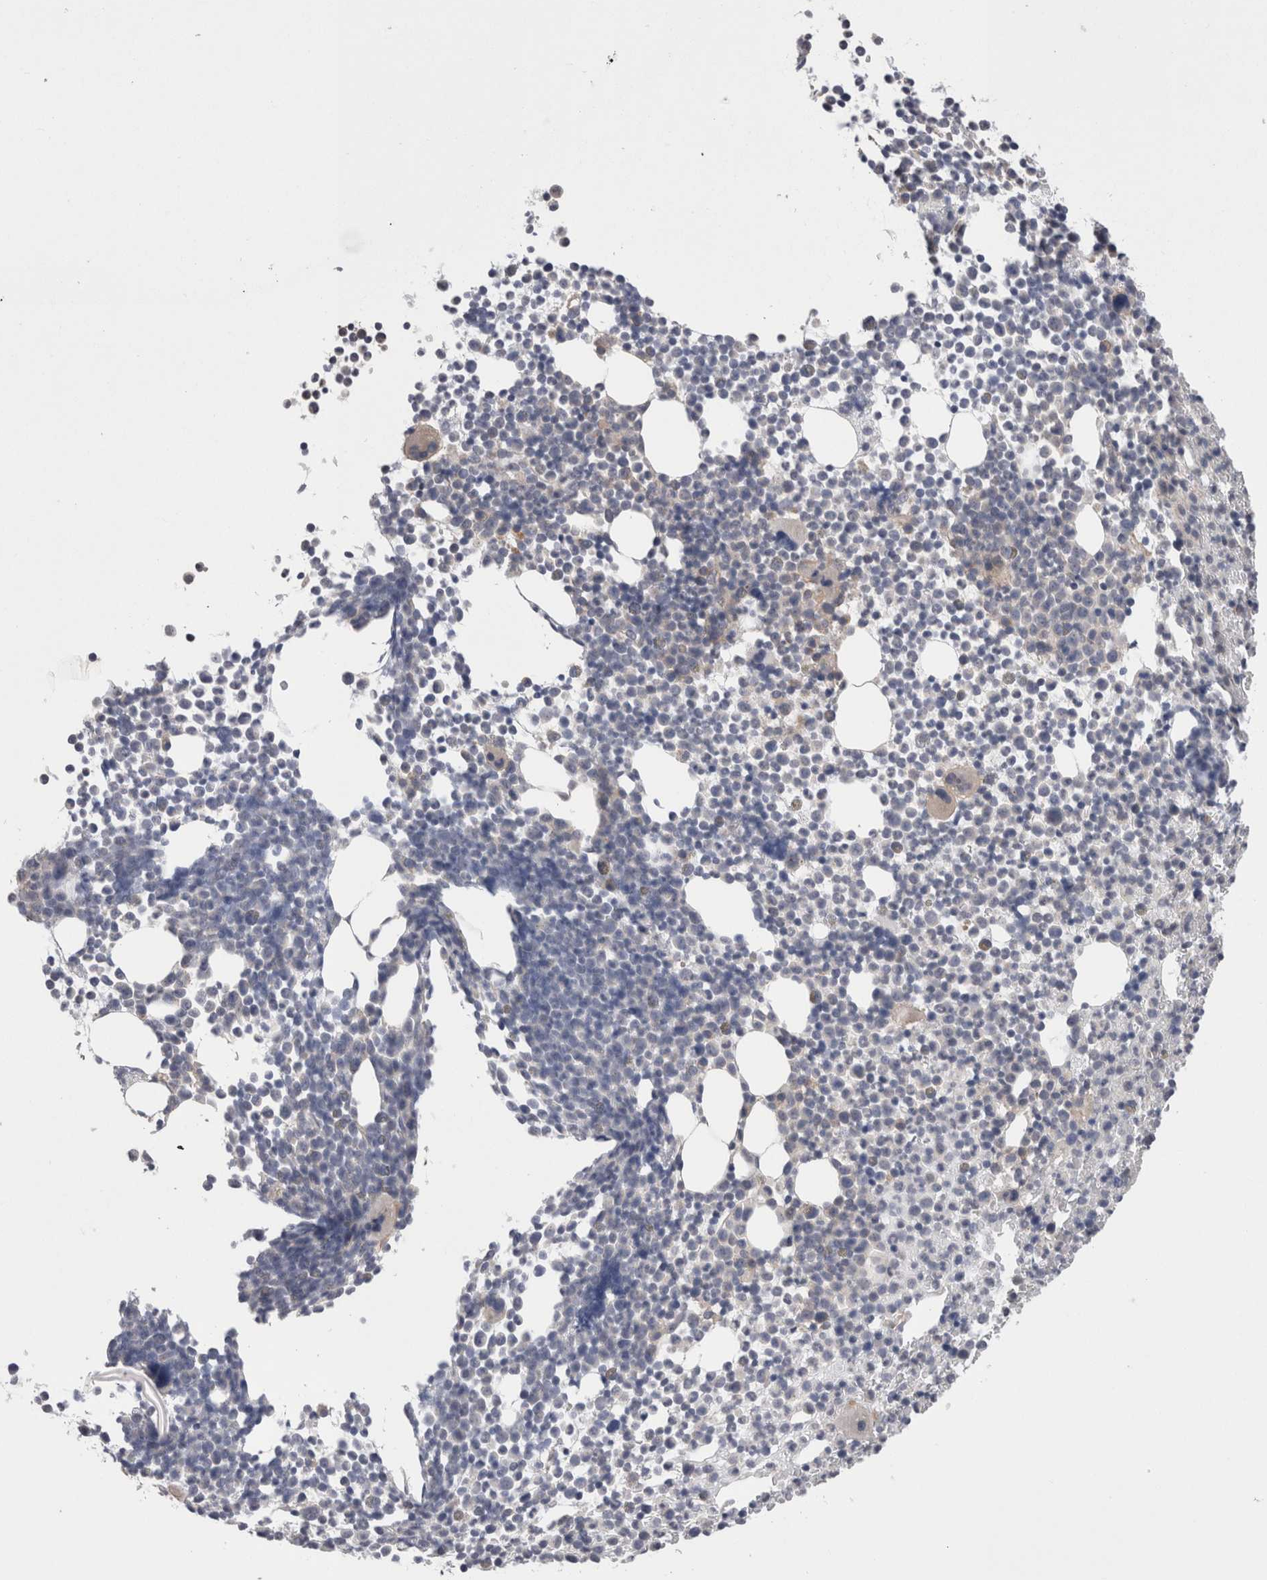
{"staining": {"intensity": "weak", "quantity": "<25%", "location": "cytoplasmic/membranous"}, "tissue": "bone marrow", "cell_type": "Hematopoietic cells", "image_type": "normal", "snomed": [{"axis": "morphology", "description": "Normal tissue, NOS"}, {"axis": "morphology", "description": "Inflammation, NOS"}, {"axis": "topography", "description": "Bone marrow"}], "caption": "Immunohistochemistry image of normal human bone marrow stained for a protein (brown), which shows no positivity in hematopoietic cells.", "gene": "DCTN6", "patient": {"sex": "male", "age": 34}}